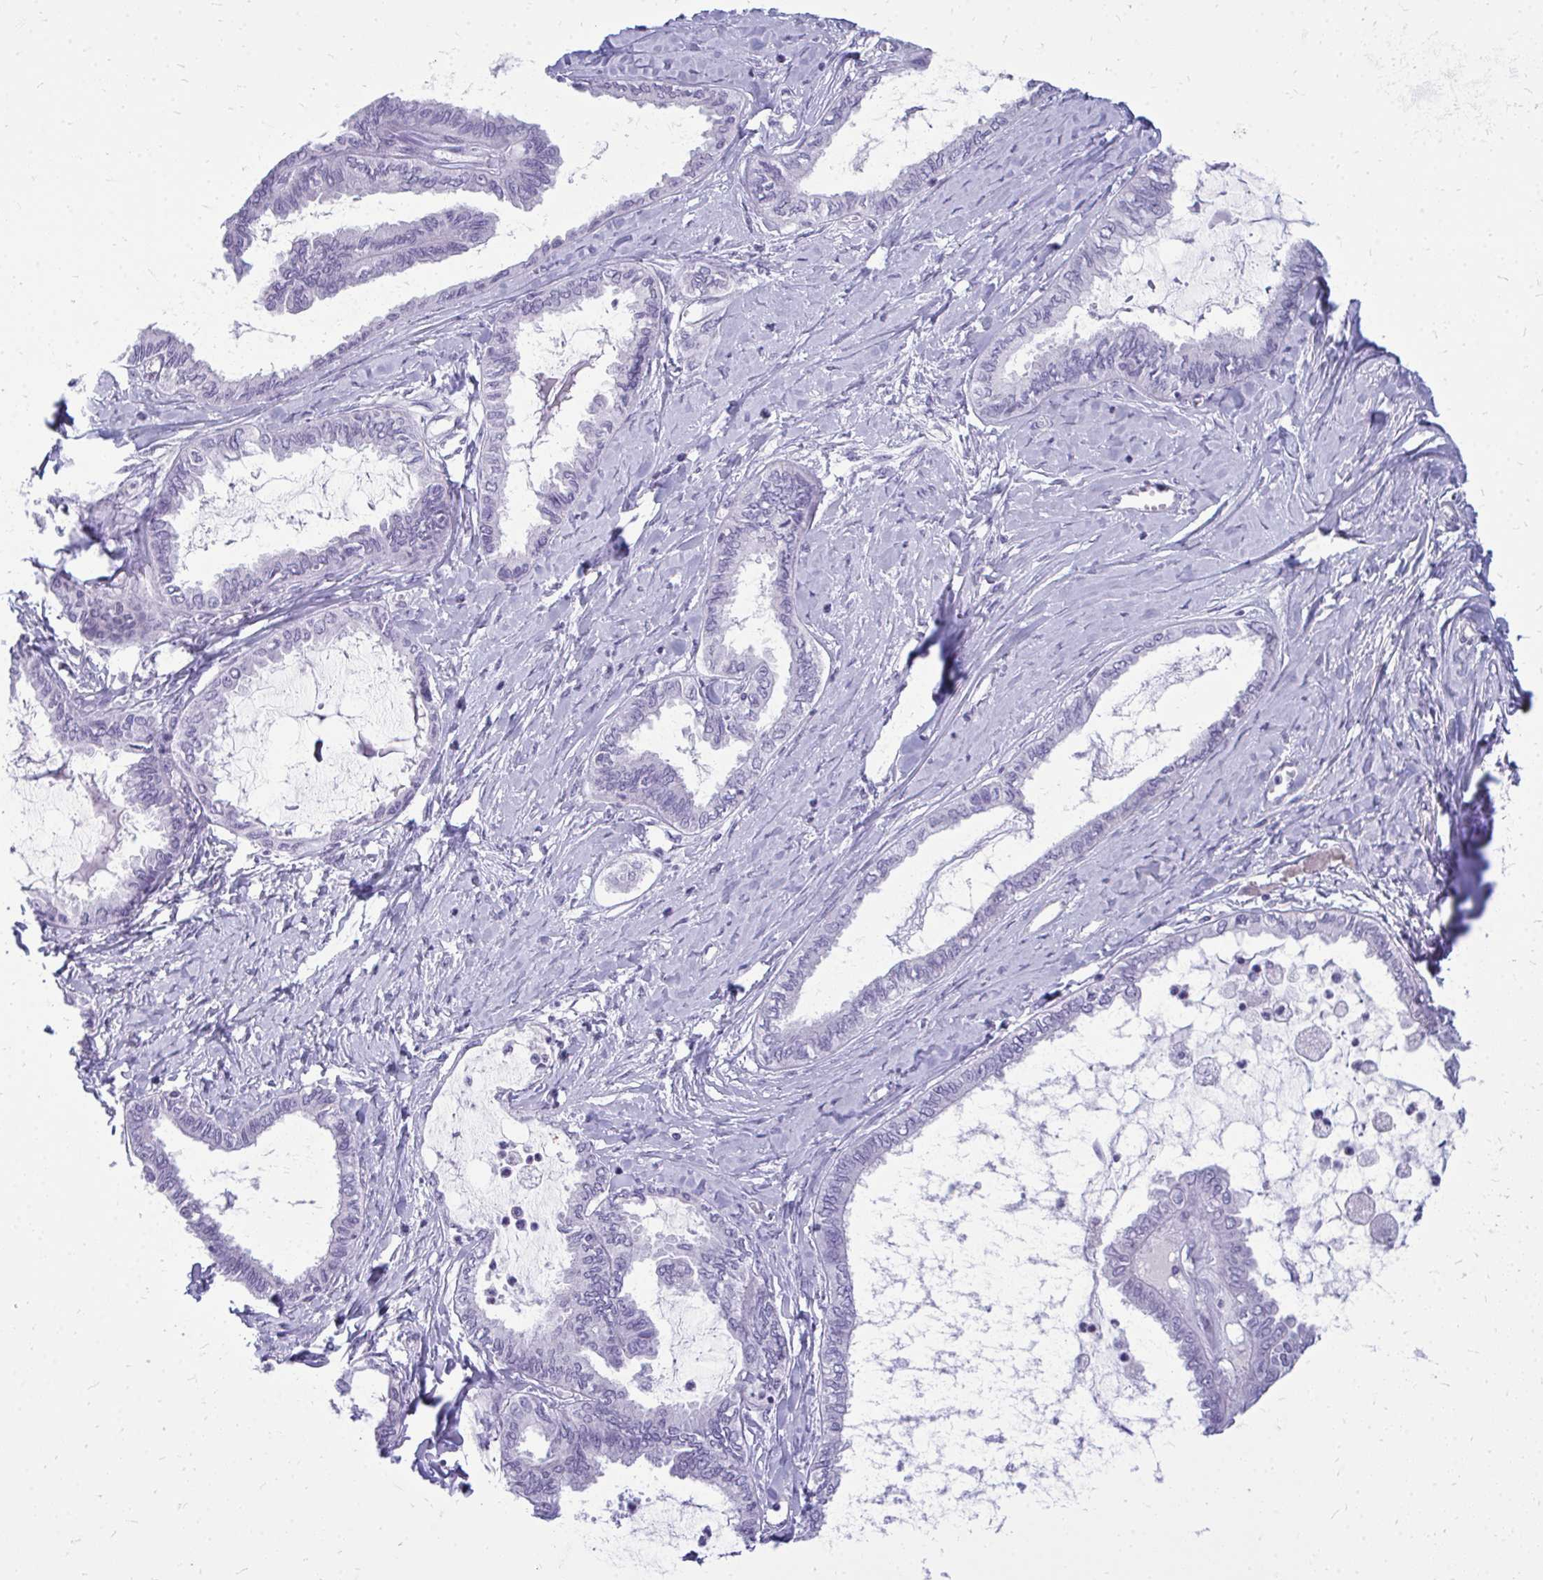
{"staining": {"intensity": "negative", "quantity": "none", "location": "none"}, "tissue": "ovarian cancer", "cell_type": "Tumor cells", "image_type": "cancer", "snomed": [{"axis": "morphology", "description": "Carcinoma, endometroid"}, {"axis": "topography", "description": "Ovary"}], "caption": "DAB immunohistochemical staining of ovarian cancer exhibits no significant expression in tumor cells.", "gene": "FABP3", "patient": {"sex": "female", "age": 70}}